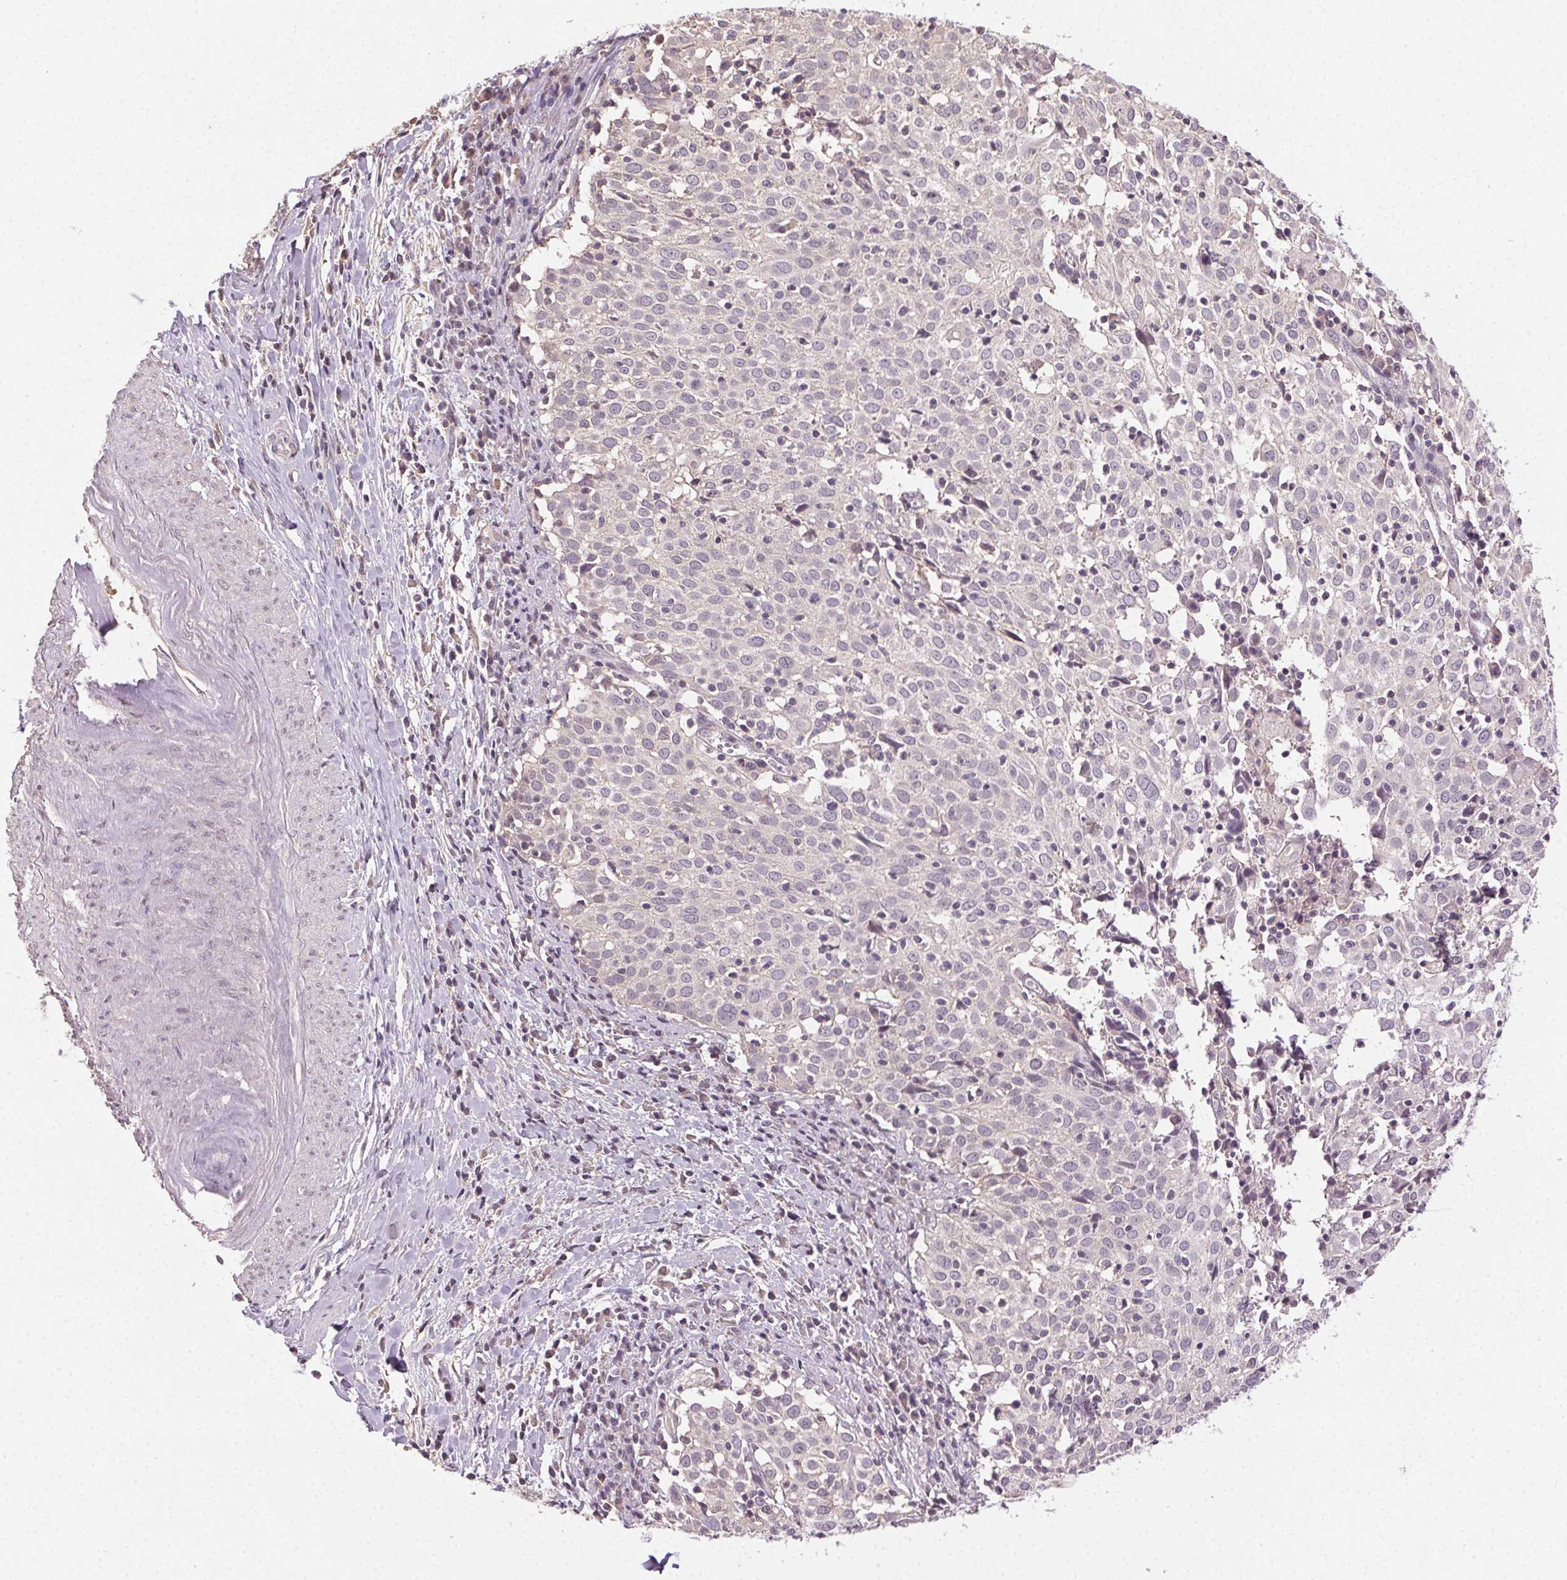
{"staining": {"intensity": "negative", "quantity": "none", "location": "none"}, "tissue": "cervical cancer", "cell_type": "Tumor cells", "image_type": "cancer", "snomed": [{"axis": "morphology", "description": "Squamous cell carcinoma, NOS"}, {"axis": "topography", "description": "Cervix"}], "caption": "This is a photomicrograph of immunohistochemistry (IHC) staining of cervical cancer (squamous cell carcinoma), which shows no positivity in tumor cells. The staining is performed using DAB (3,3'-diaminobenzidine) brown chromogen with nuclei counter-stained in using hematoxylin.", "gene": "ATP1B3", "patient": {"sex": "female", "age": 39}}